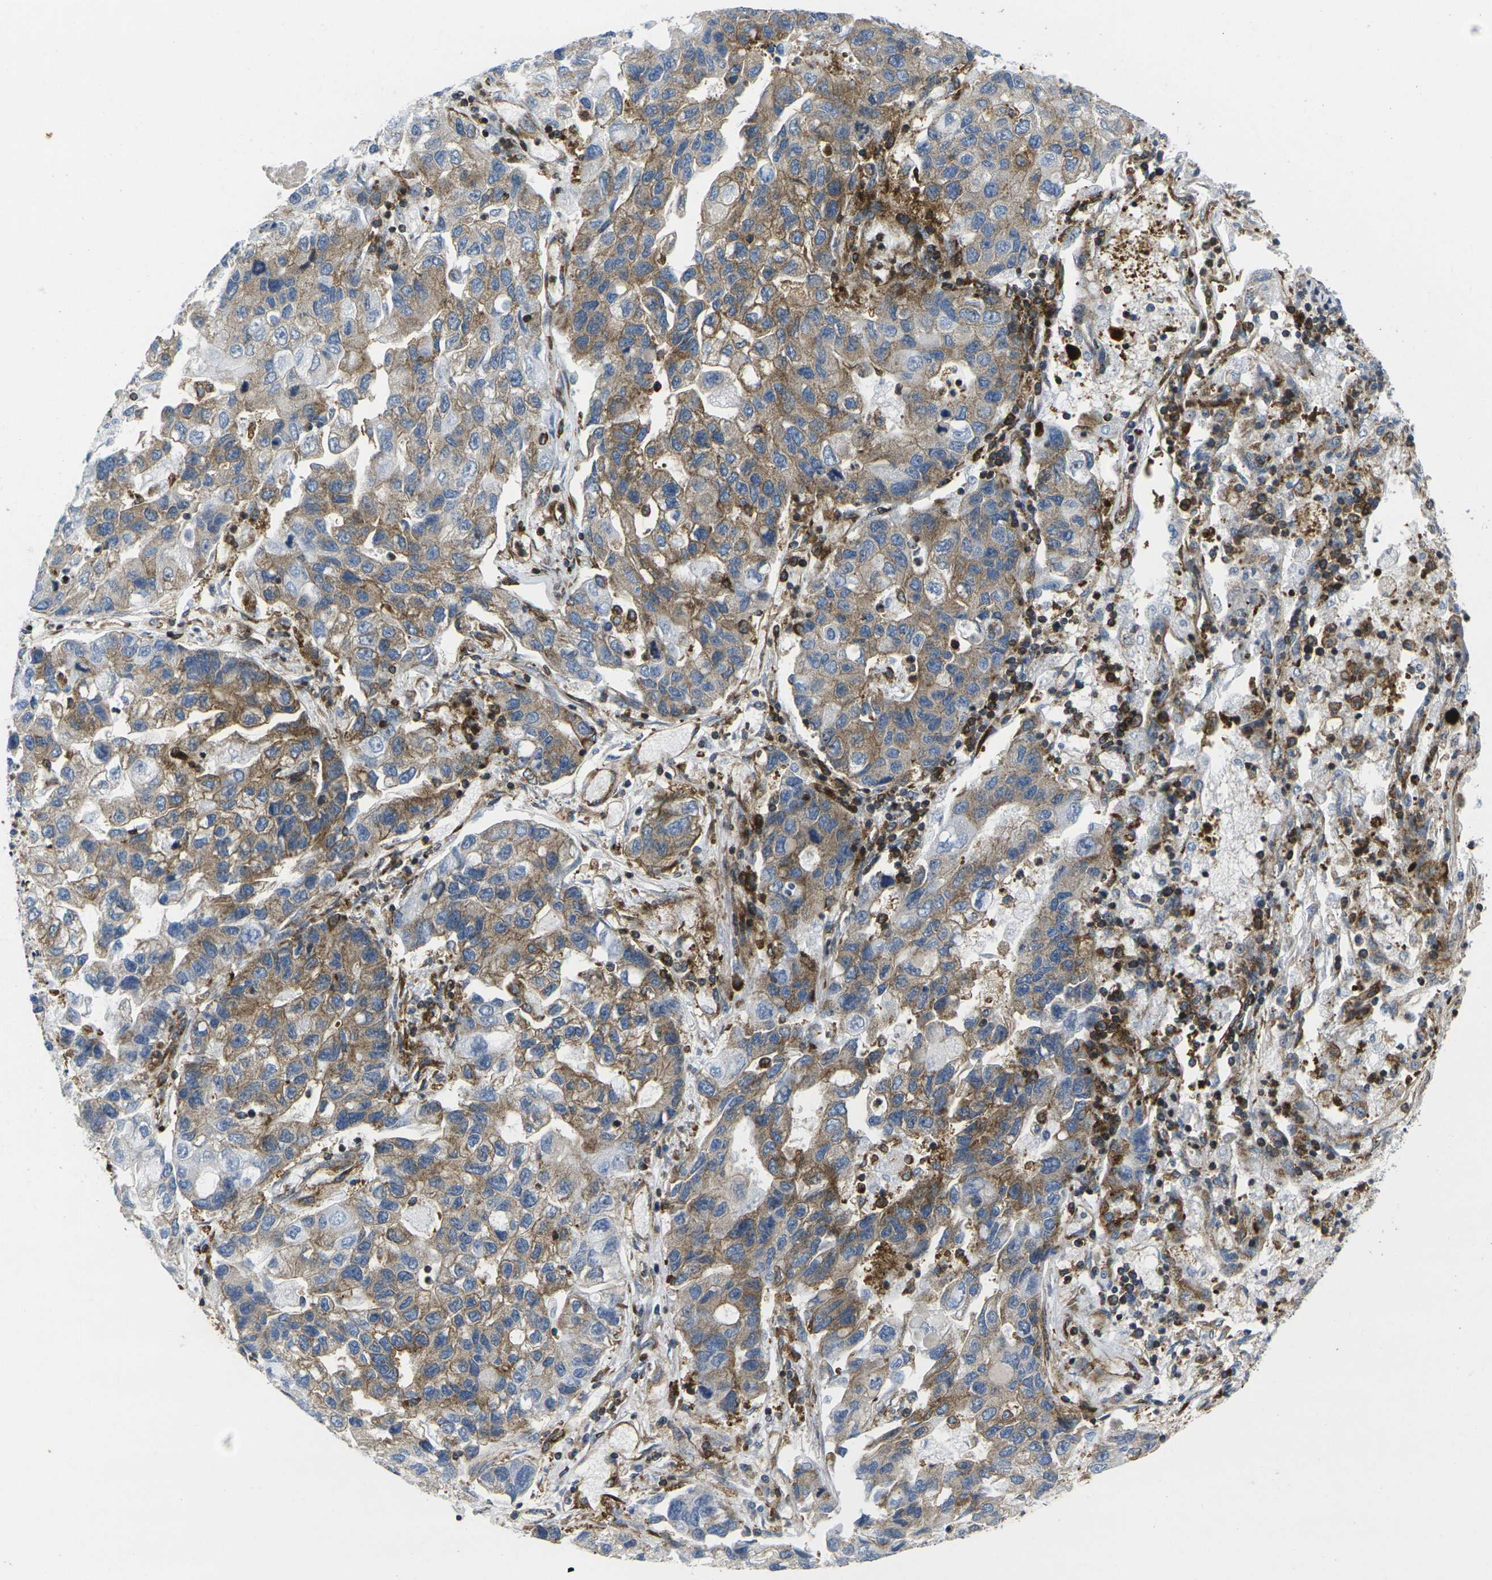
{"staining": {"intensity": "moderate", "quantity": ">75%", "location": "cytoplasmic/membranous"}, "tissue": "lung cancer", "cell_type": "Tumor cells", "image_type": "cancer", "snomed": [{"axis": "morphology", "description": "Adenocarcinoma, NOS"}, {"axis": "topography", "description": "Lung"}], "caption": "The photomicrograph exhibits a brown stain indicating the presence of a protein in the cytoplasmic/membranous of tumor cells in lung cancer. Nuclei are stained in blue.", "gene": "IQGAP1", "patient": {"sex": "female", "age": 51}}